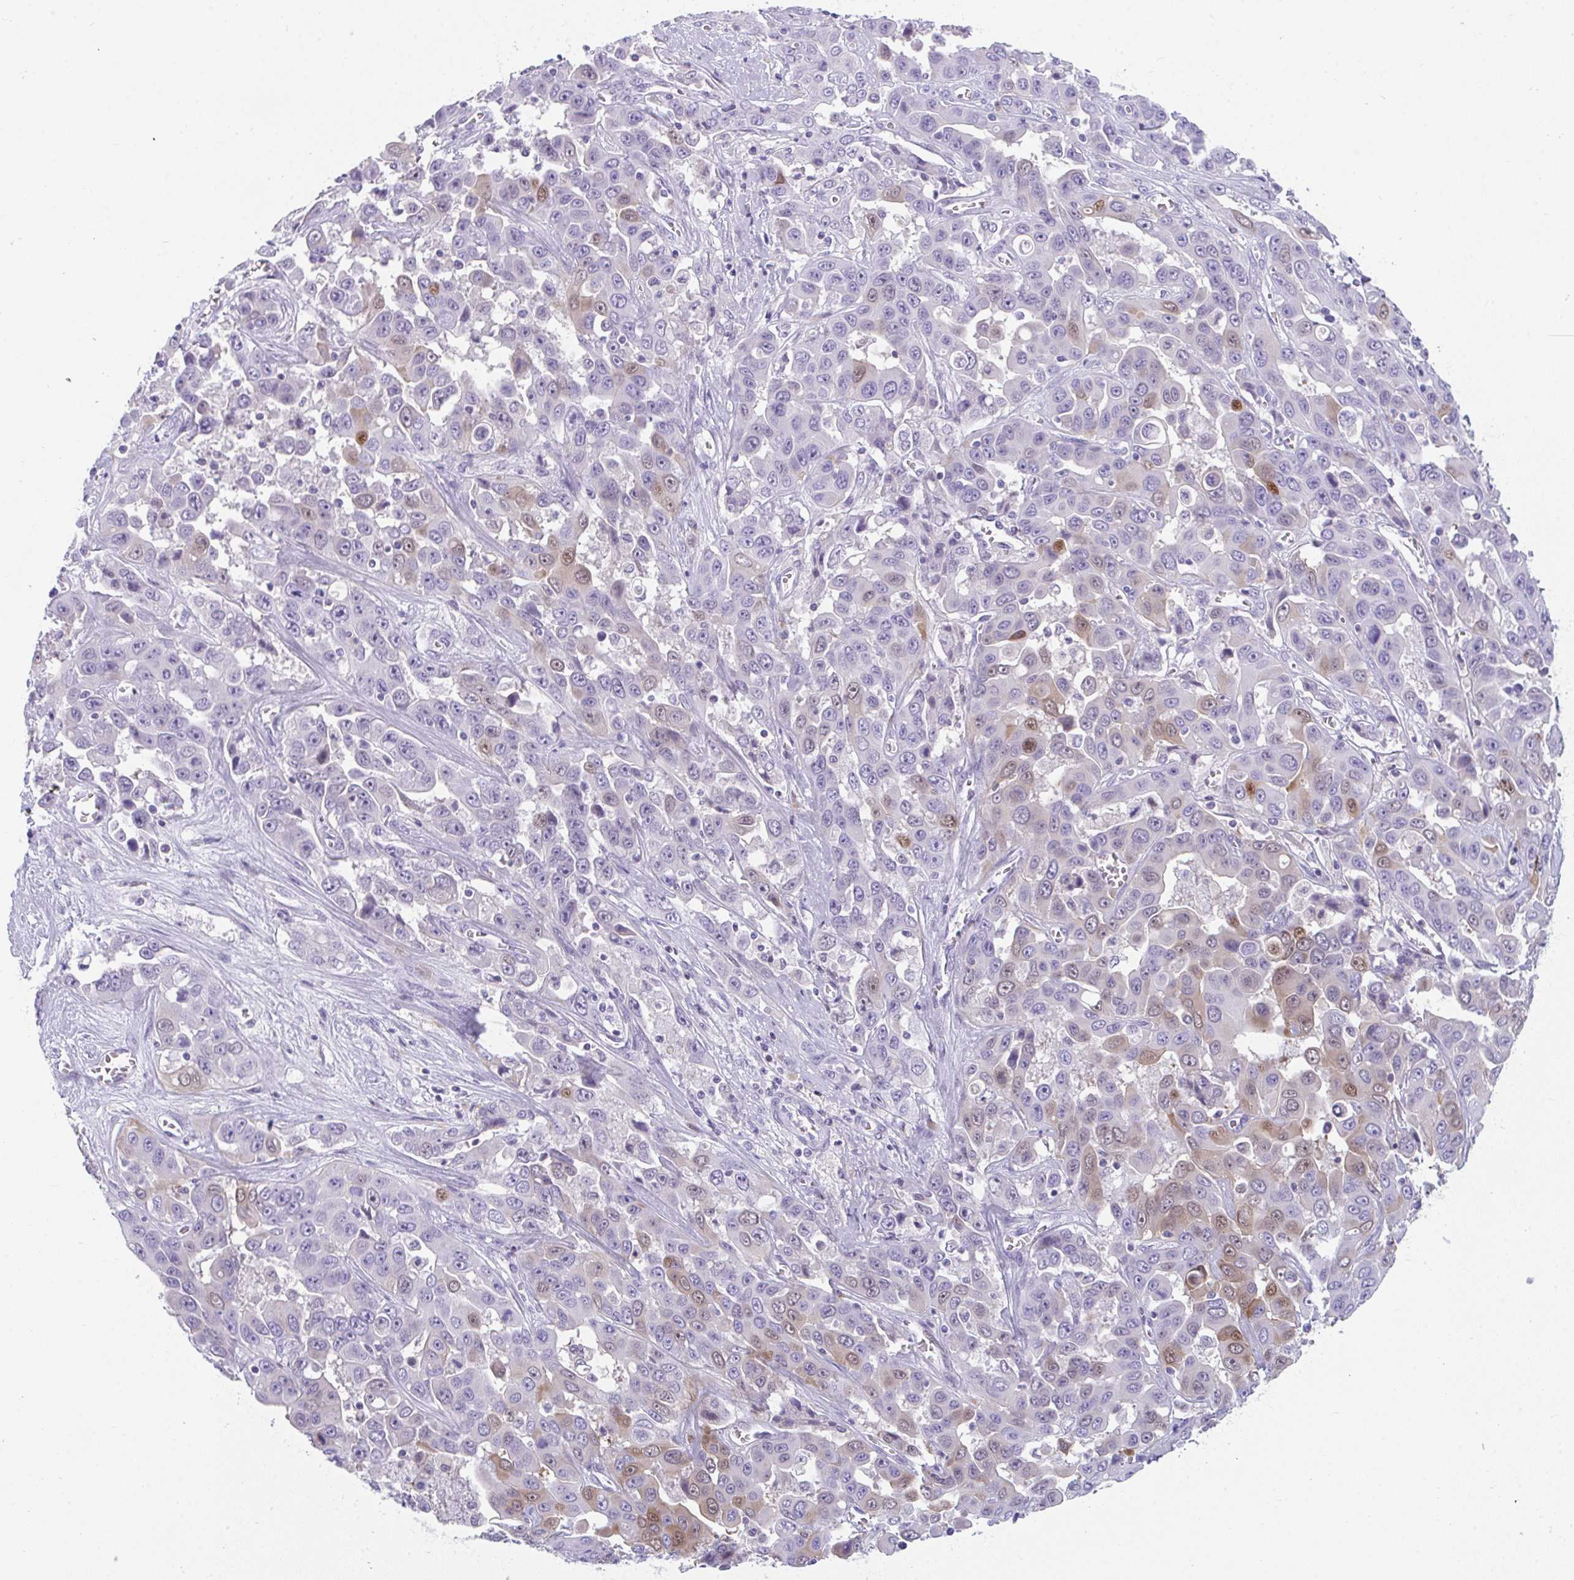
{"staining": {"intensity": "moderate", "quantity": "<25%", "location": "cytoplasmic/membranous,nuclear"}, "tissue": "liver cancer", "cell_type": "Tumor cells", "image_type": "cancer", "snomed": [{"axis": "morphology", "description": "Cholangiocarcinoma"}, {"axis": "topography", "description": "Liver"}], "caption": "An image showing moderate cytoplasmic/membranous and nuclear staining in about <25% of tumor cells in liver cancer (cholangiocarcinoma), as visualized by brown immunohistochemical staining.", "gene": "TTC30B", "patient": {"sex": "female", "age": 52}}